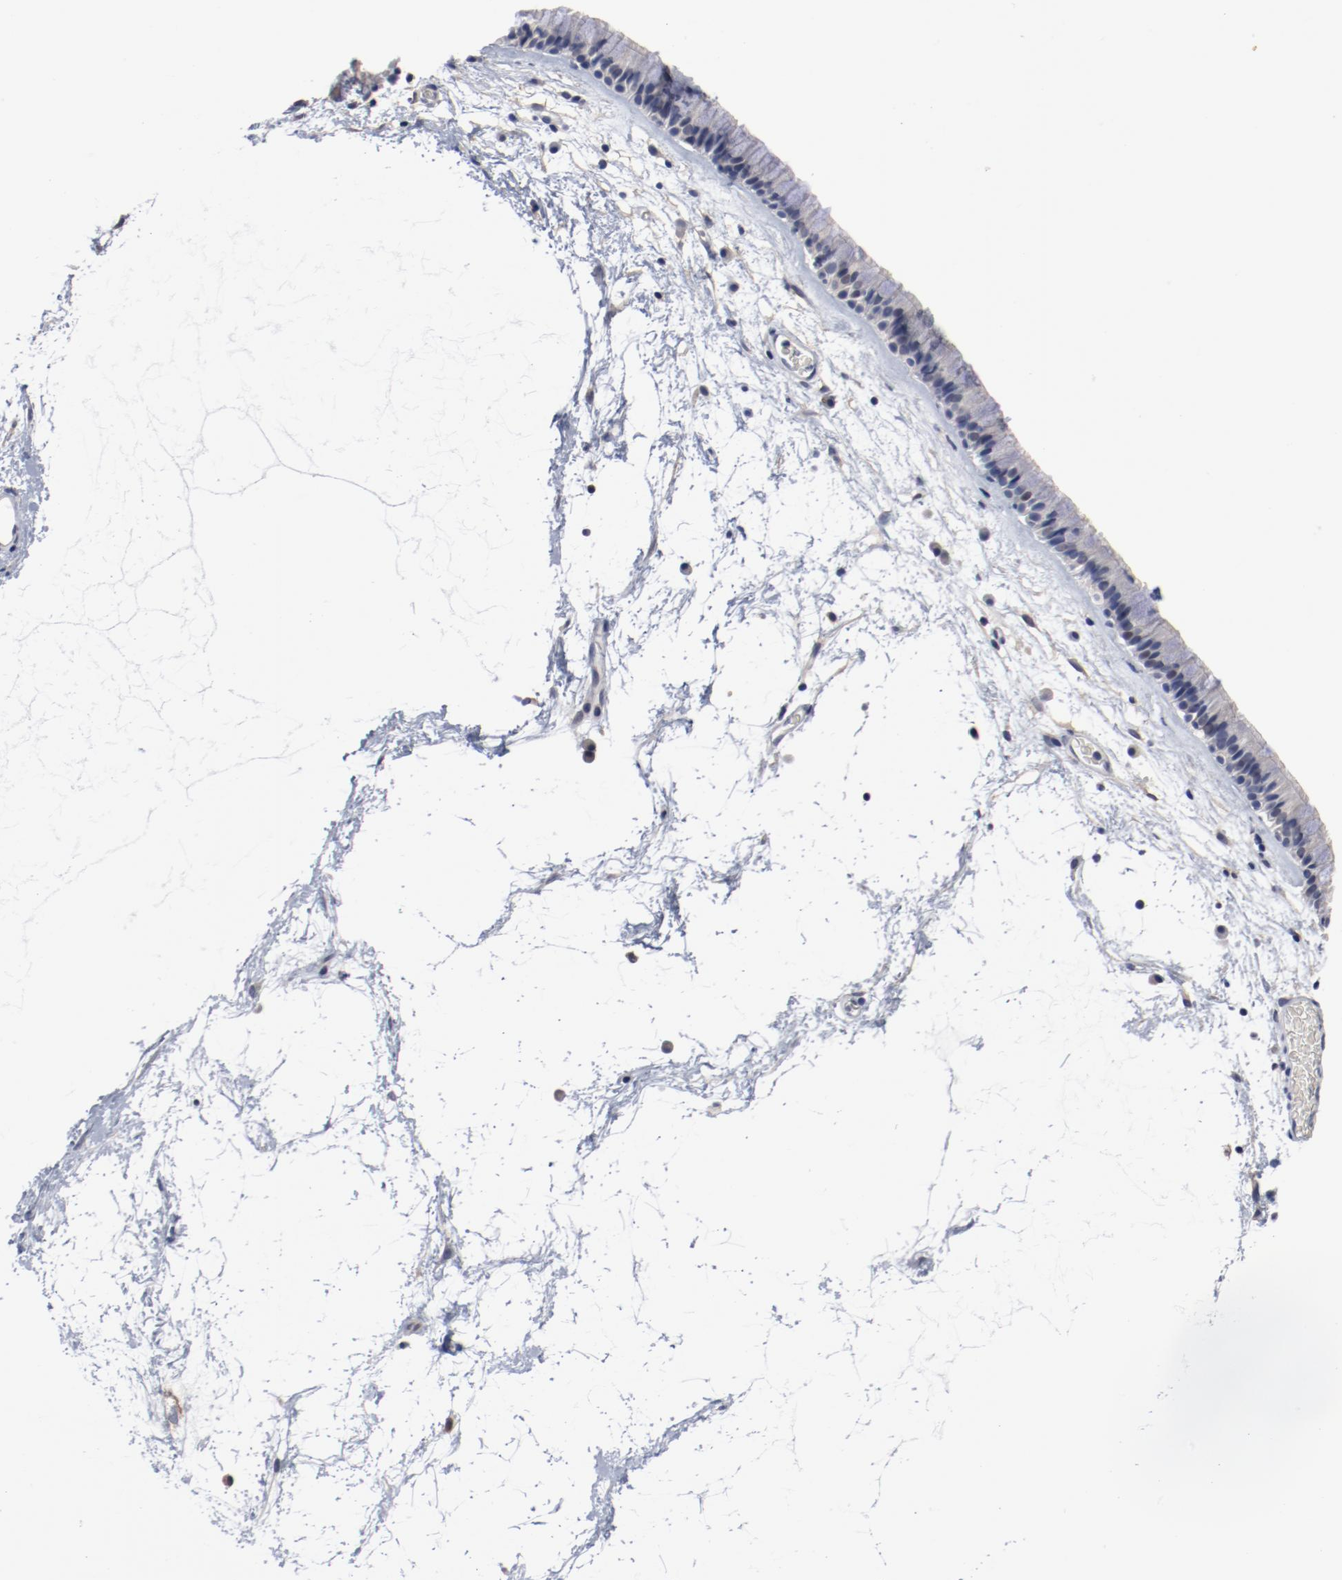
{"staining": {"intensity": "negative", "quantity": "none", "location": "none"}, "tissue": "nasopharynx", "cell_type": "Respiratory epithelial cells", "image_type": "normal", "snomed": [{"axis": "morphology", "description": "Normal tissue, NOS"}, {"axis": "morphology", "description": "Inflammation, NOS"}, {"axis": "topography", "description": "Nasopharynx"}], "caption": "The image exhibits no significant positivity in respiratory epithelial cells of nasopharynx. (Brightfield microscopy of DAB IHC at high magnification).", "gene": "ANKLE2", "patient": {"sex": "male", "age": 48}}